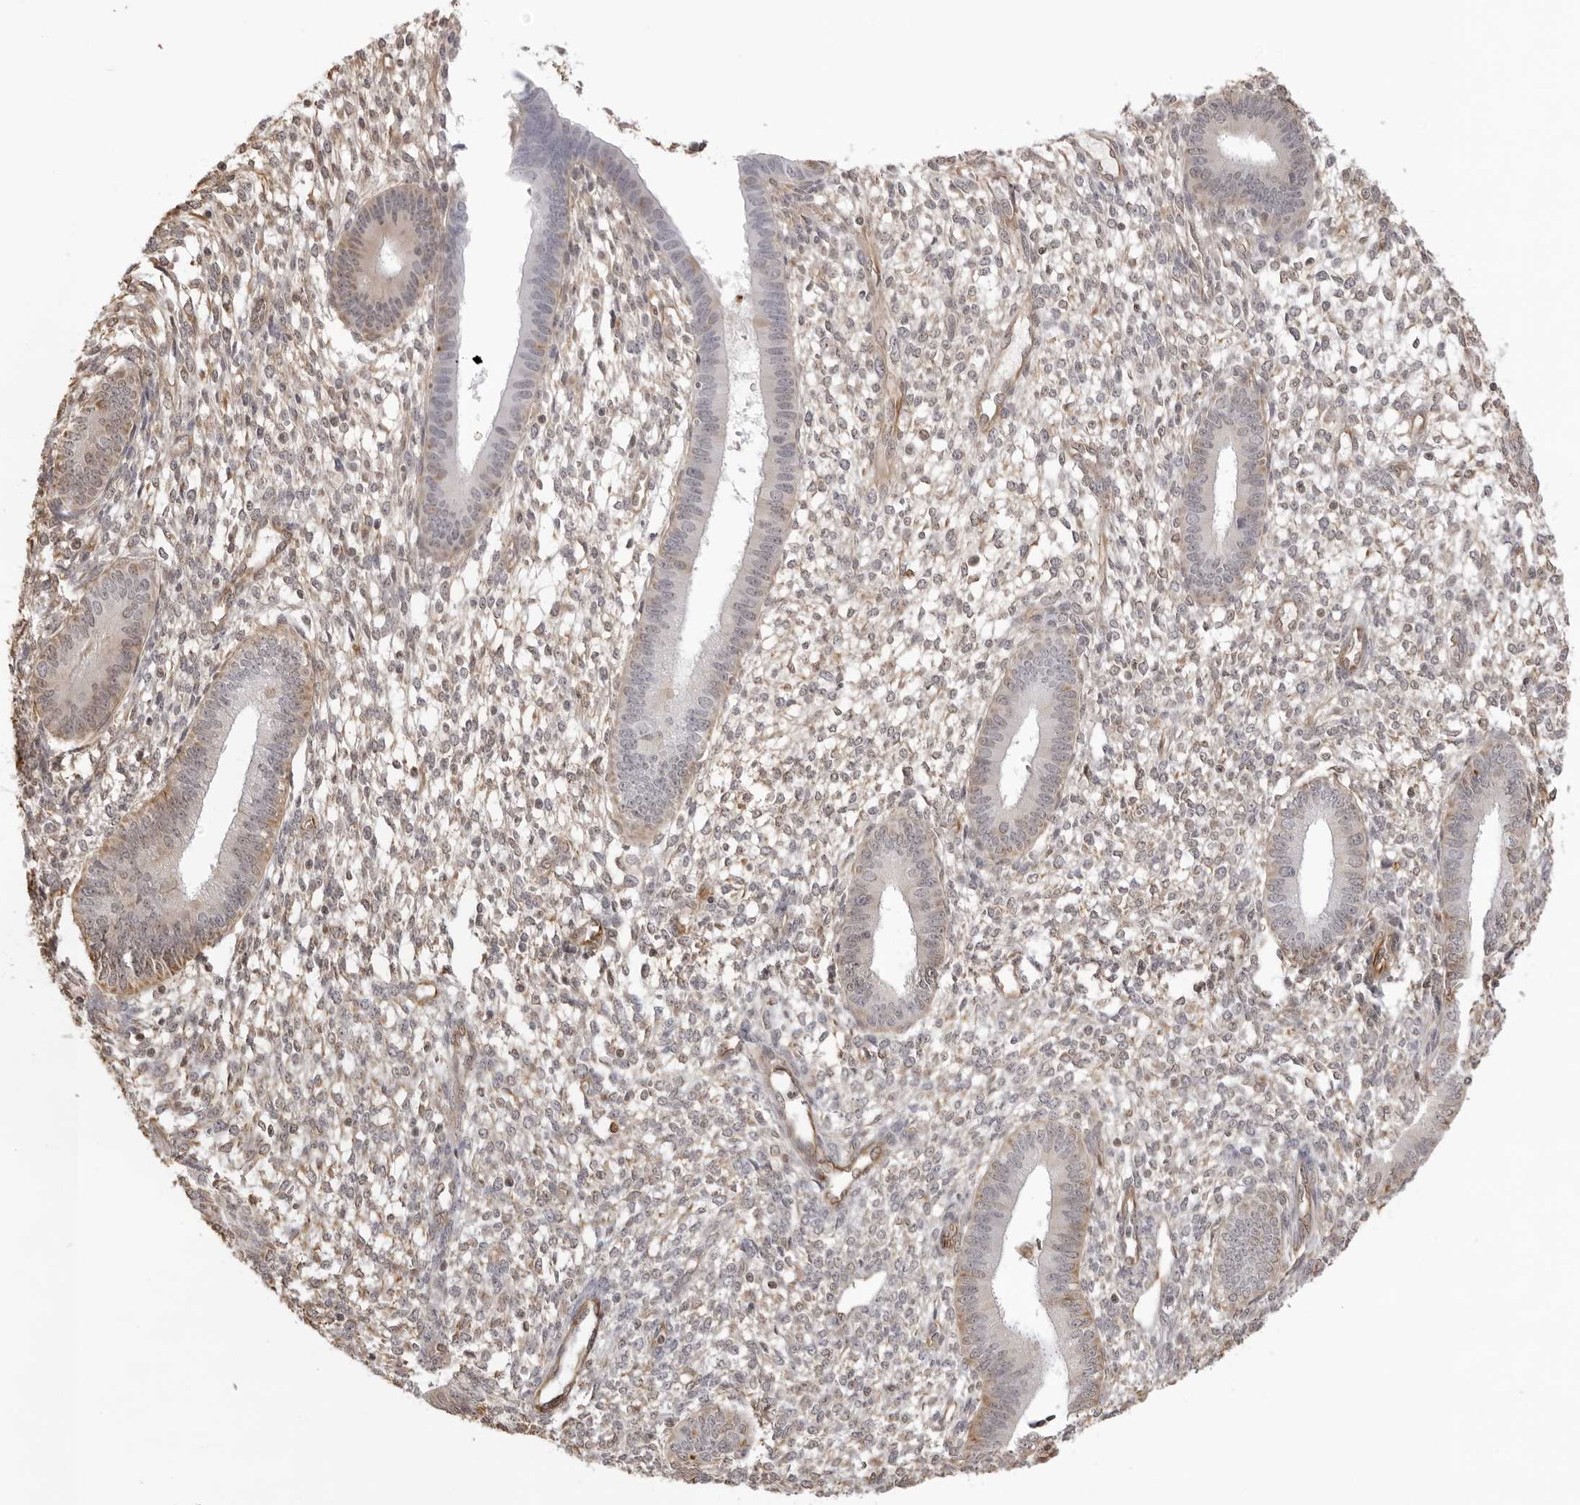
{"staining": {"intensity": "weak", "quantity": "25%-75%", "location": "cytoplasmic/membranous"}, "tissue": "endometrium", "cell_type": "Cells in endometrial stroma", "image_type": "normal", "snomed": [{"axis": "morphology", "description": "Normal tissue, NOS"}, {"axis": "topography", "description": "Endometrium"}], "caption": "IHC staining of unremarkable endometrium, which displays low levels of weak cytoplasmic/membranous staining in about 25%-75% of cells in endometrial stroma indicating weak cytoplasmic/membranous protein staining. The staining was performed using DAB (3,3'-diaminobenzidine) (brown) for protein detection and nuclei were counterstained in hematoxylin (blue).", "gene": "DYNLT5", "patient": {"sex": "female", "age": 46}}